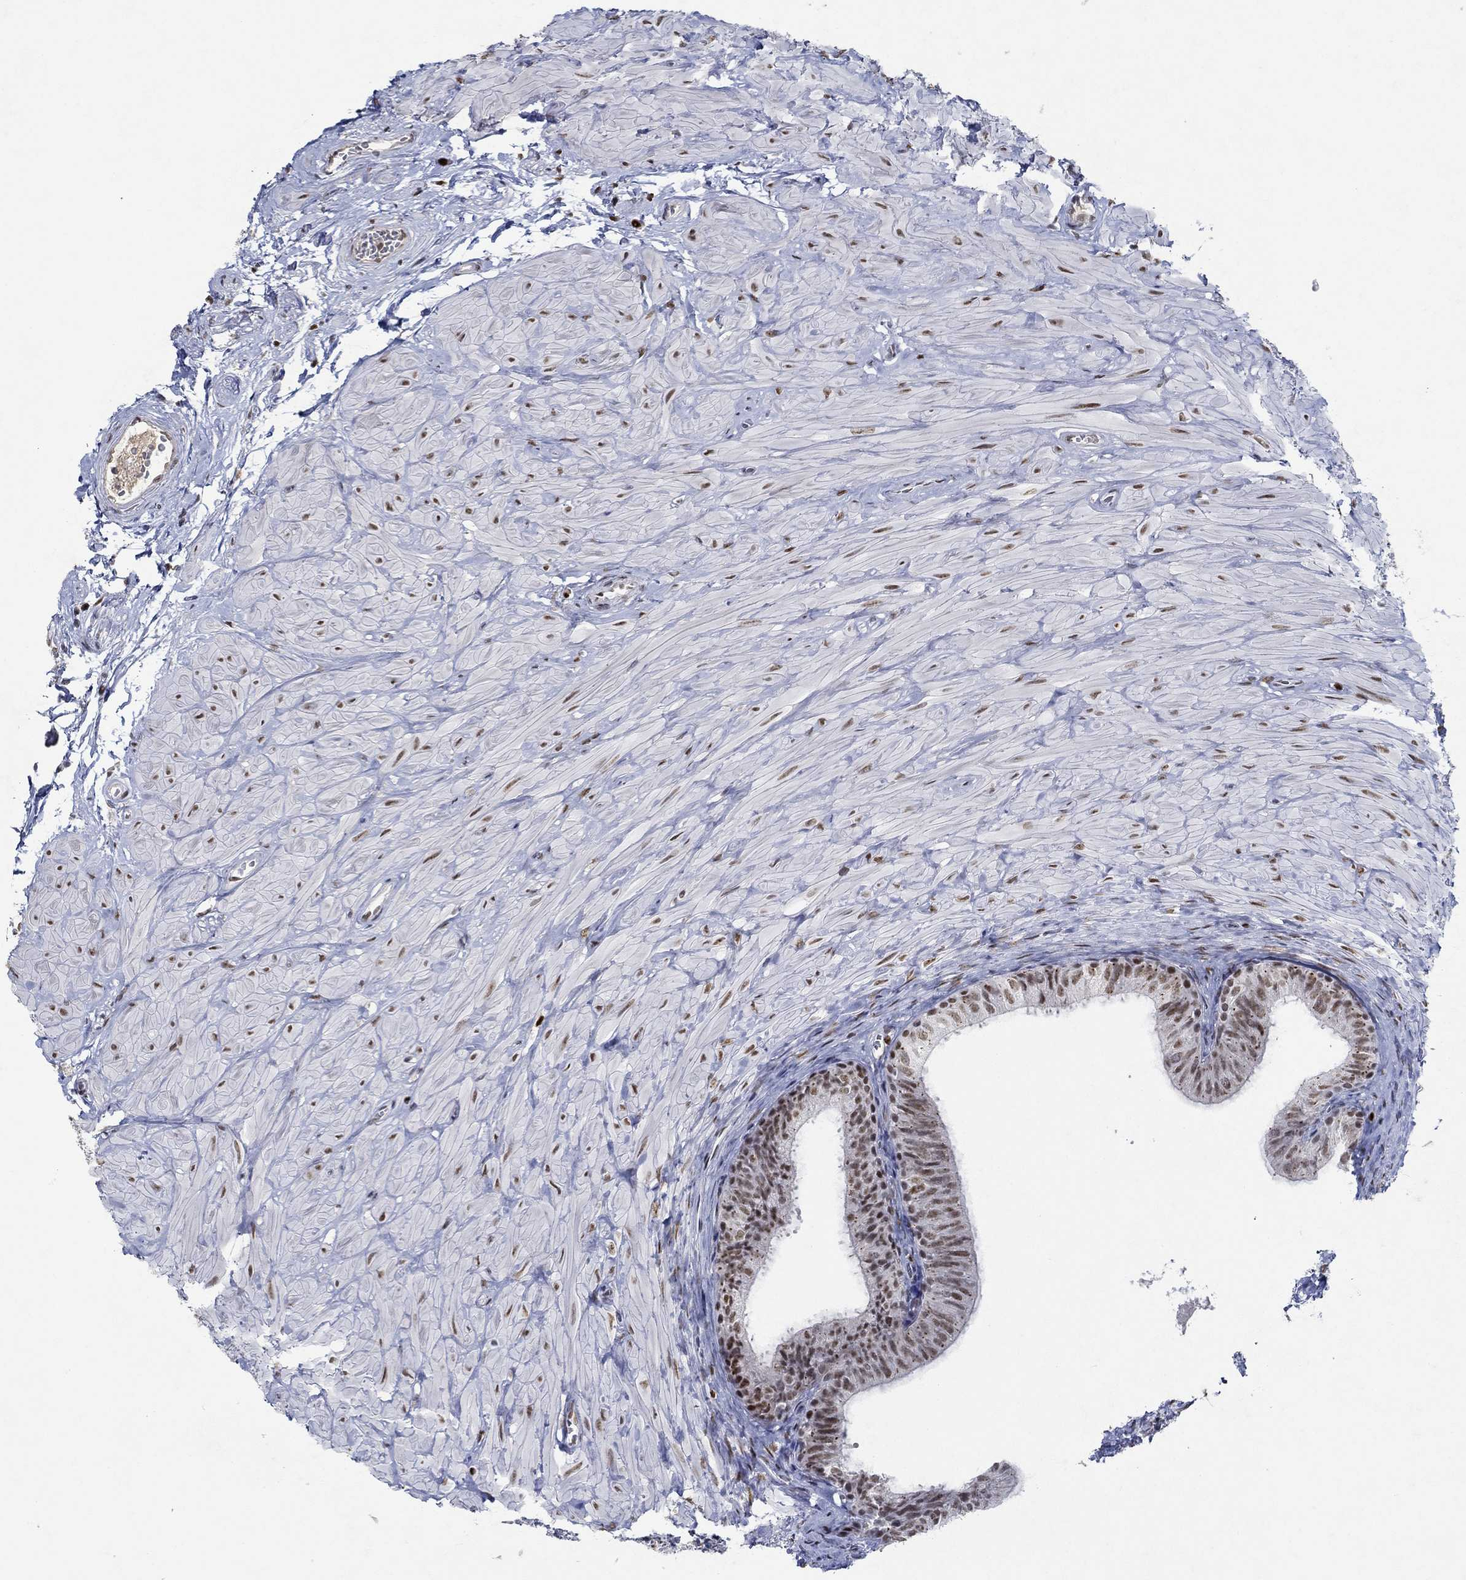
{"staining": {"intensity": "moderate", "quantity": "25%-75%", "location": "nuclear"}, "tissue": "epididymis", "cell_type": "Glandular cells", "image_type": "normal", "snomed": [{"axis": "morphology", "description": "Normal tissue, NOS"}, {"axis": "topography", "description": "Epididymis"}, {"axis": "topography", "description": "Vas deferens"}], "caption": "Protein staining of unremarkable epididymis displays moderate nuclear staining in about 25%-75% of glandular cells.", "gene": "GATA2", "patient": {"sex": "male", "age": 23}}